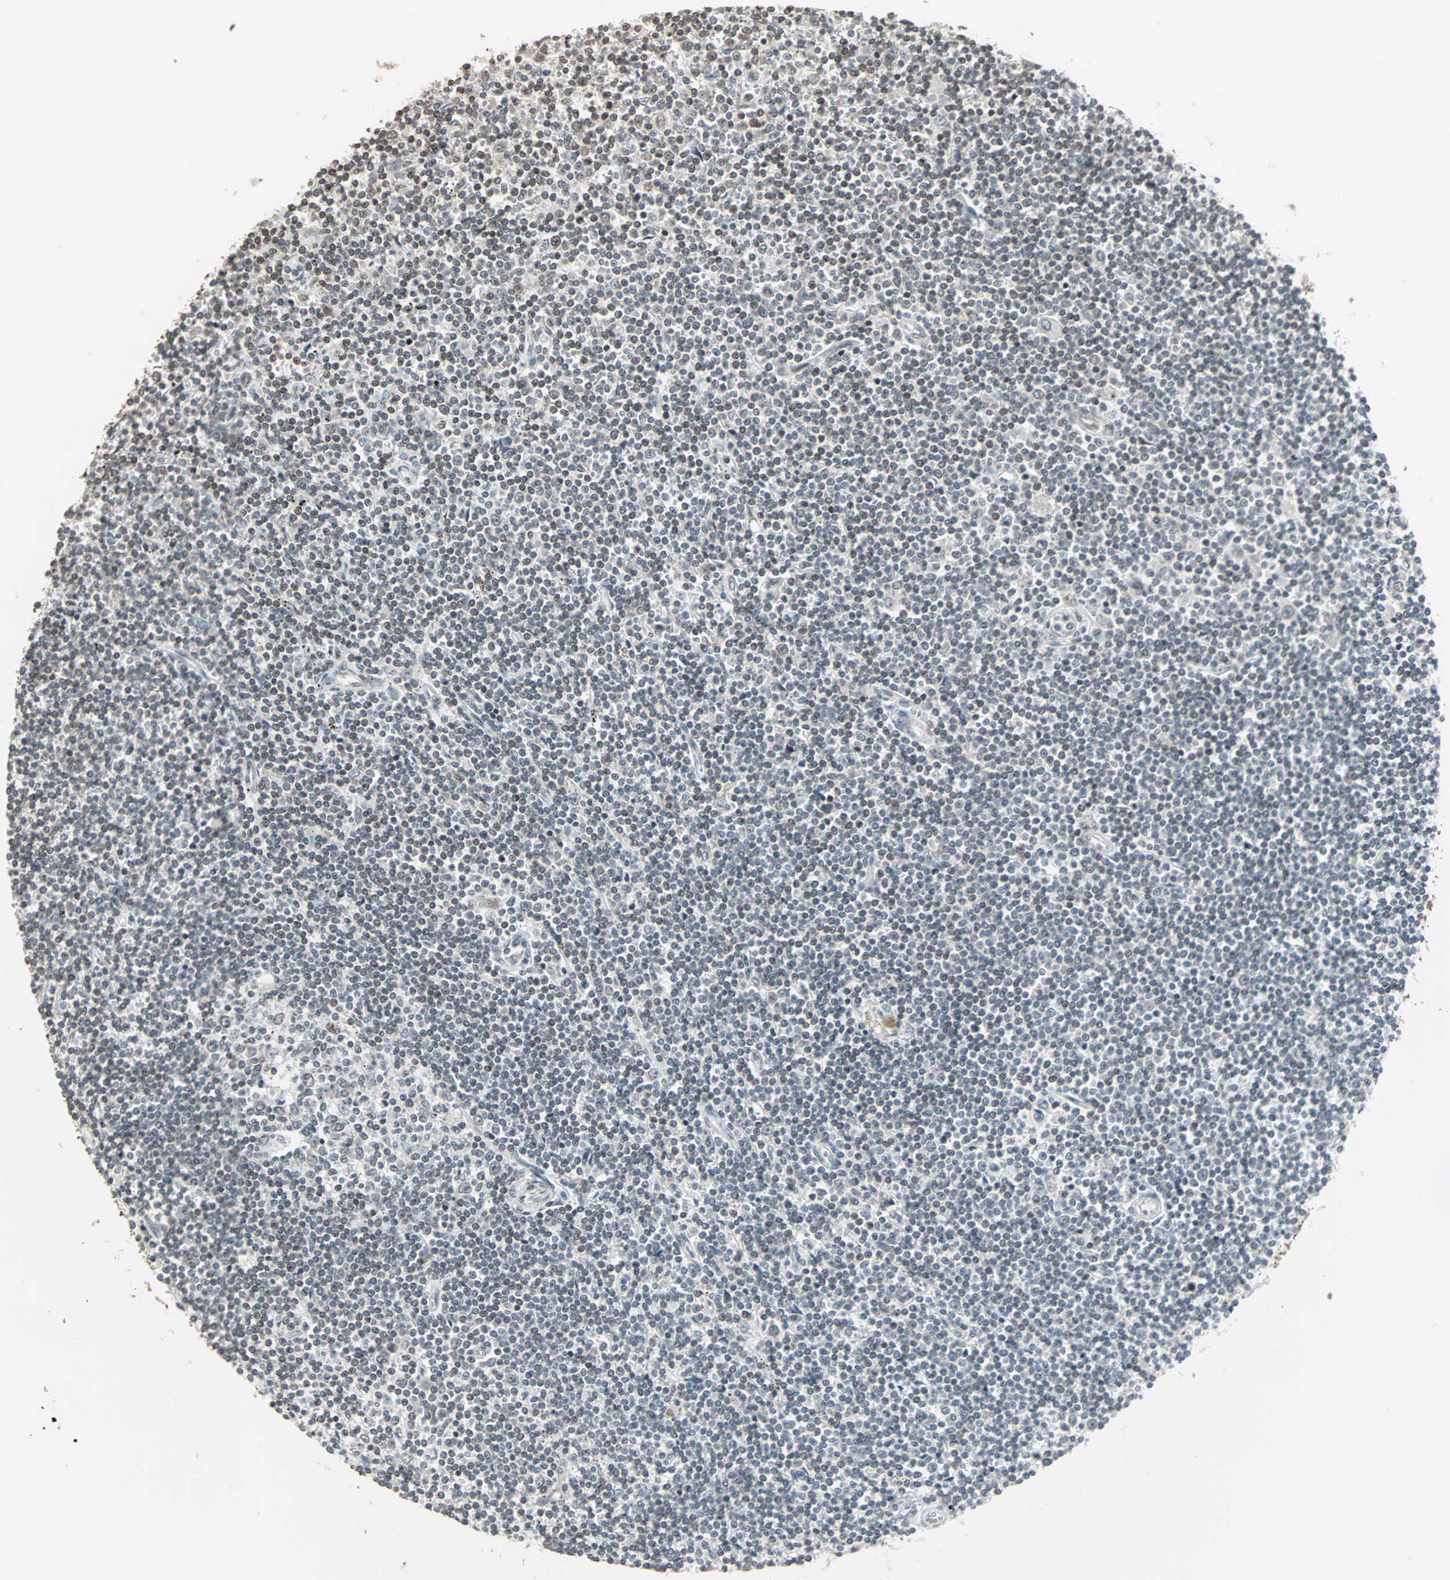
{"staining": {"intensity": "negative", "quantity": "none", "location": "none"}, "tissue": "lymphoma", "cell_type": "Tumor cells", "image_type": "cancer", "snomed": [{"axis": "morphology", "description": "Malignant lymphoma, non-Hodgkin's type, Low grade"}, {"axis": "topography", "description": "Spleen"}], "caption": "A high-resolution micrograph shows immunohistochemistry (IHC) staining of lymphoma, which displays no significant staining in tumor cells.", "gene": "CBLC", "patient": {"sex": "male", "age": 76}}